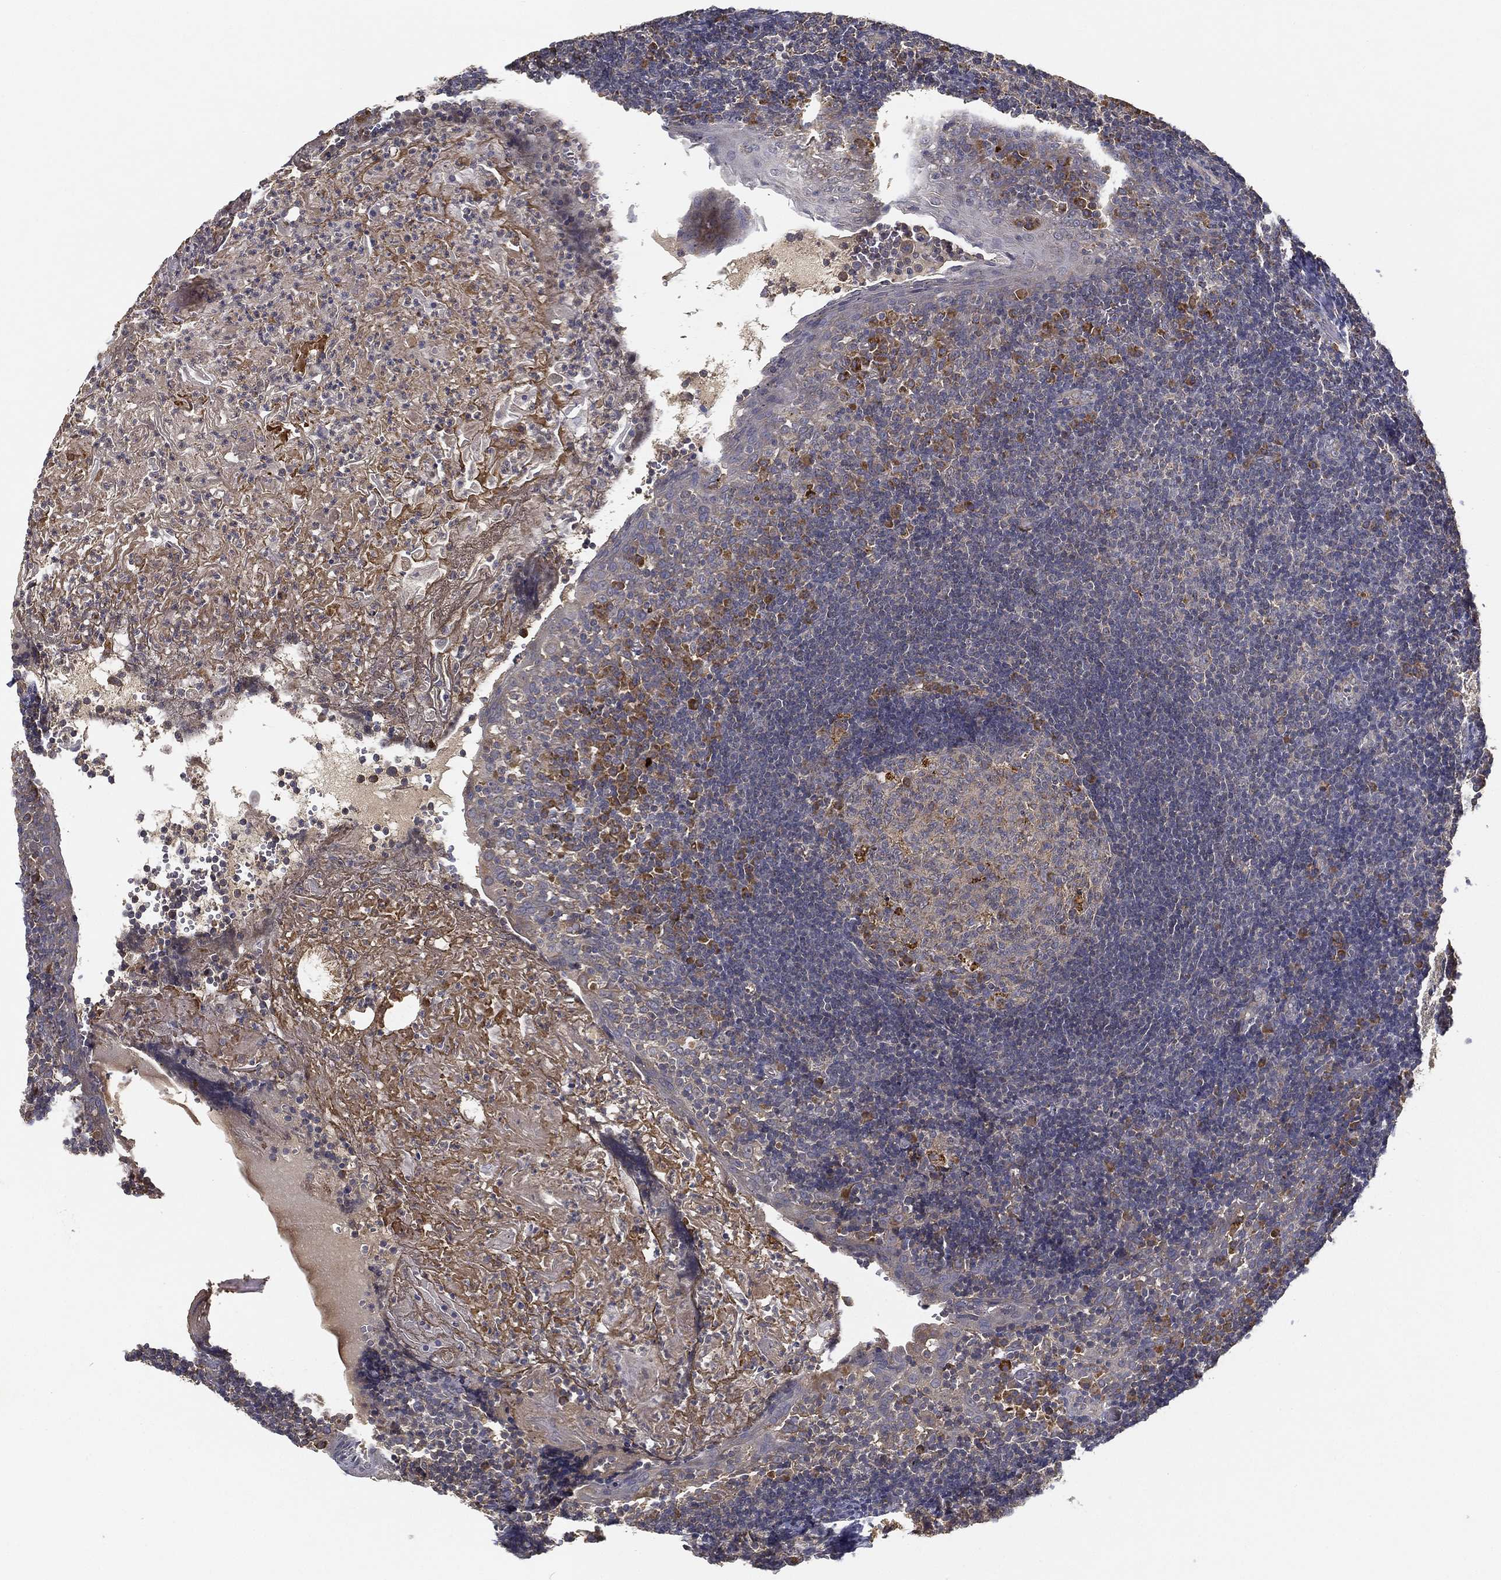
{"staining": {"intensity": "moderate", "quantity": "<25%", "location": "cytoplasmic/membranous"}, "tissue": "tonsil", "cell_type": "Germinal center cells", "image_type": "normal", "snomed": [{"axis": "morphology", "description": "Normal tissue, NOS"}, {"axis": "topography", "description": "Tonsil"}], "caption": "Unremarkable tonsil shows moderate cytoplasmic/membranous staining in about <25% of germinal center cells, visualized by immunohistochemistry. (Brightfield microscopy of DAB IHC at high magnification).", "gene": "MT", "patient": {"sex": "female", "age": 13}}